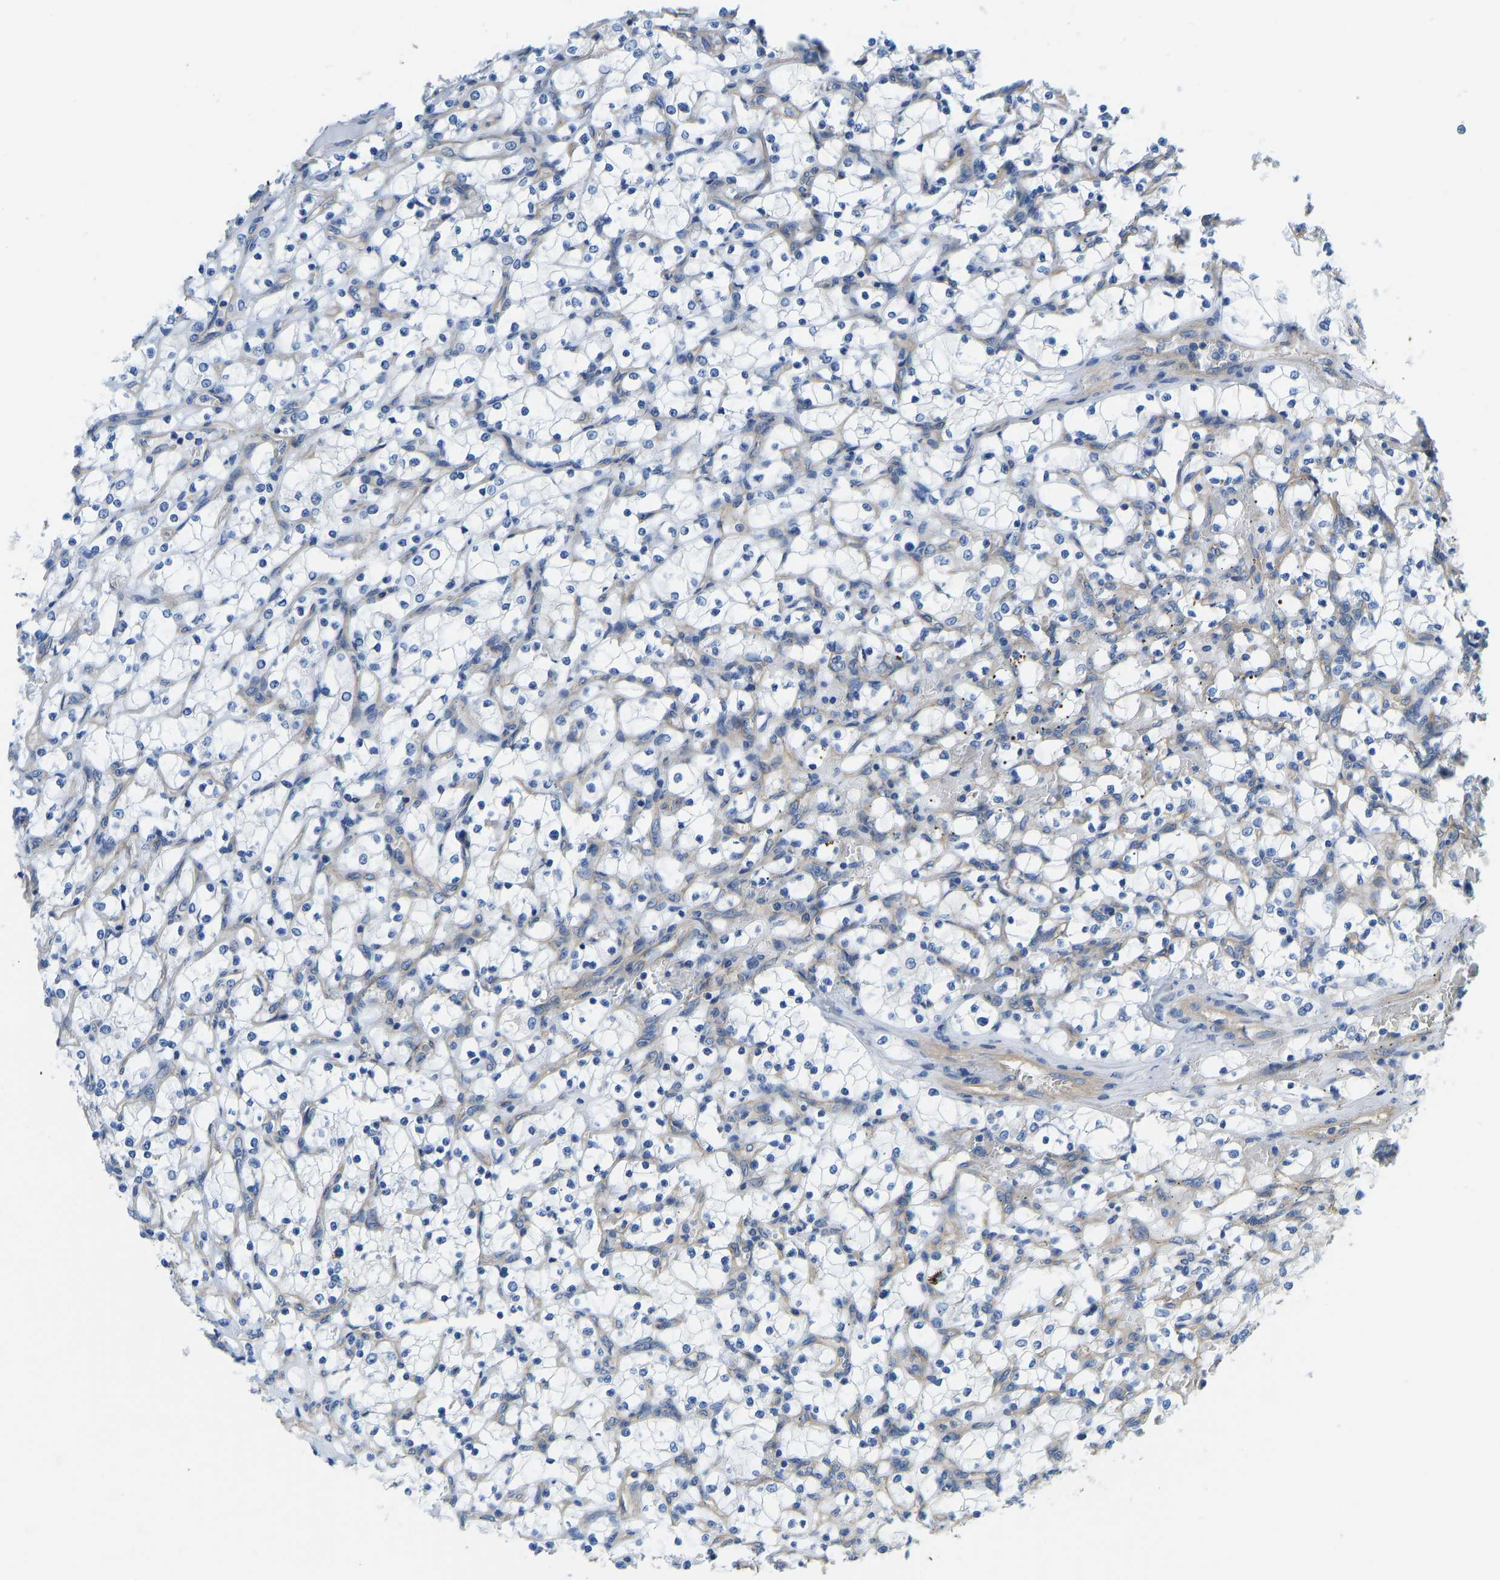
{"staining": {"intensity": "negative", "quantity": "none", "location": "none"}, "tissue": "renal cancer", "cell_type": "Tumor cells", "image_type": "cancer", "snomed": [{"axis": "morphology", "description": "Adenocarcinoma, NOS"}, {"axis": "topography", "description": "Kidney"}], "caption": "Protein analysis of renal adenocarcinoma reveals no significant staining in tumor cells.", "gene": "CHAD", "patient": {"sex": "female", "age": 69}}